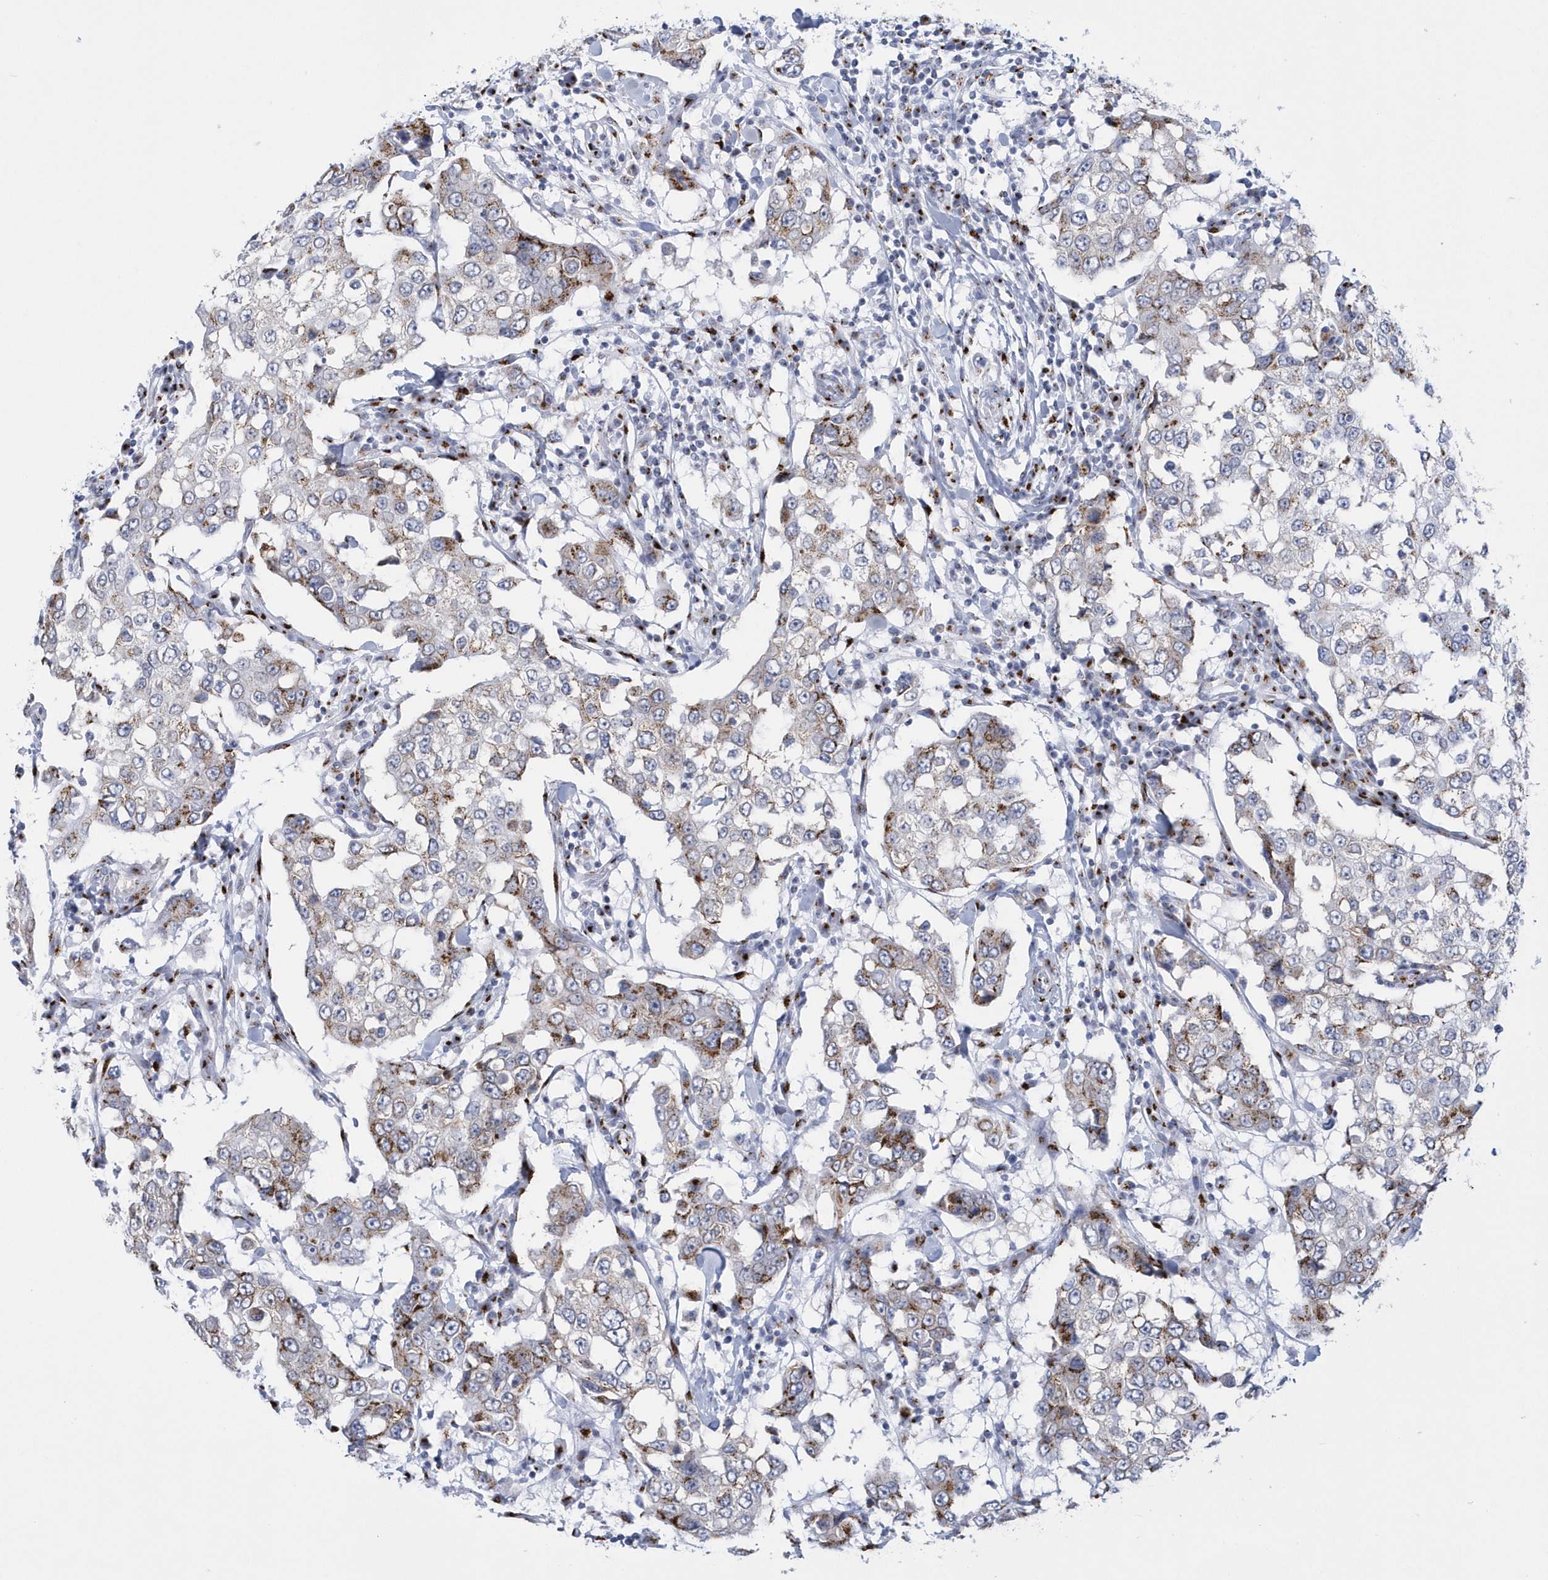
{"staining": {"intensity": "moderate", "quantity": "25%-75%", "location": "cytoplasmic/membranous"}, "tissue": "breast cancer", "cell_type": "Tumor cells", "image_type": "cancer", "snomed": [{"axis": "morphology", "description": "Duct carcinoma"}, {"axis": "topography", "description": "Breast"}], "caption": "This is a histology image of immunohistochemistry staining of breast cancer, which shows moderate expression in the cytoplasmic/membranous of tumor cells.", "gene": "SLX9", "patient": {"sex": "female", "age": 27}}